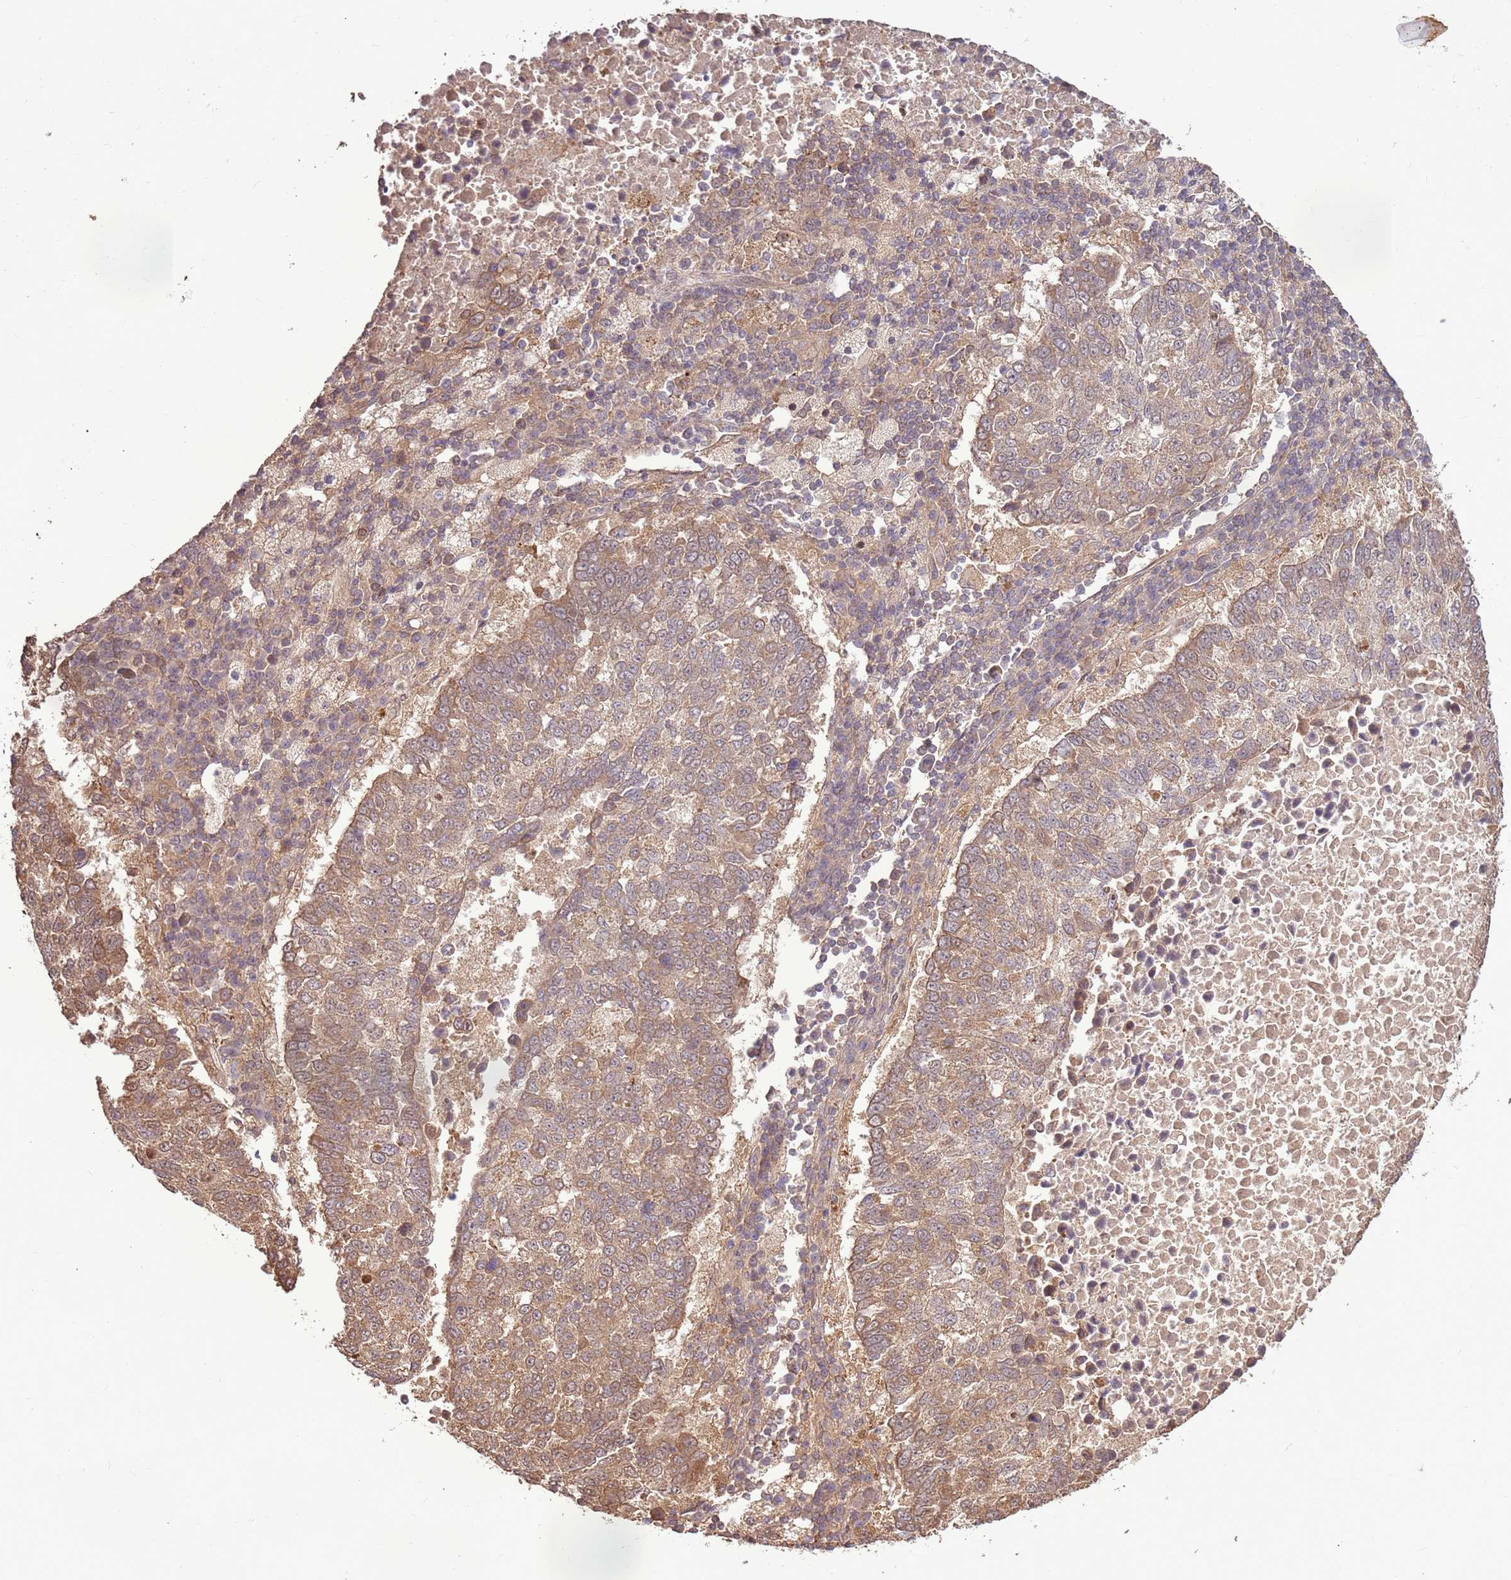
{"staining": {"intensity": "moderate", "quantity": ">75%", "location": "cytoplasmic/membranous"}, "tissue": "lung cancer", "cell_type": "Tumor cells", "image_type": "cancer", "snomed": [{"axis": "morphology", "description": "Squamous cell carcinoma, NOS"}, {"axis": "topography", "description": "Lung"}], "caption": "Protein expression analysis of lung squamous cell carcinoma demonstrates moderate cytoplasmic/membranous expression in about >75% of tumor cells. (DAB = brown stain, brightfield microscopy at high magnification).", "gene": "CCDC112", "patient": {"sex": "male", "age": 73}}